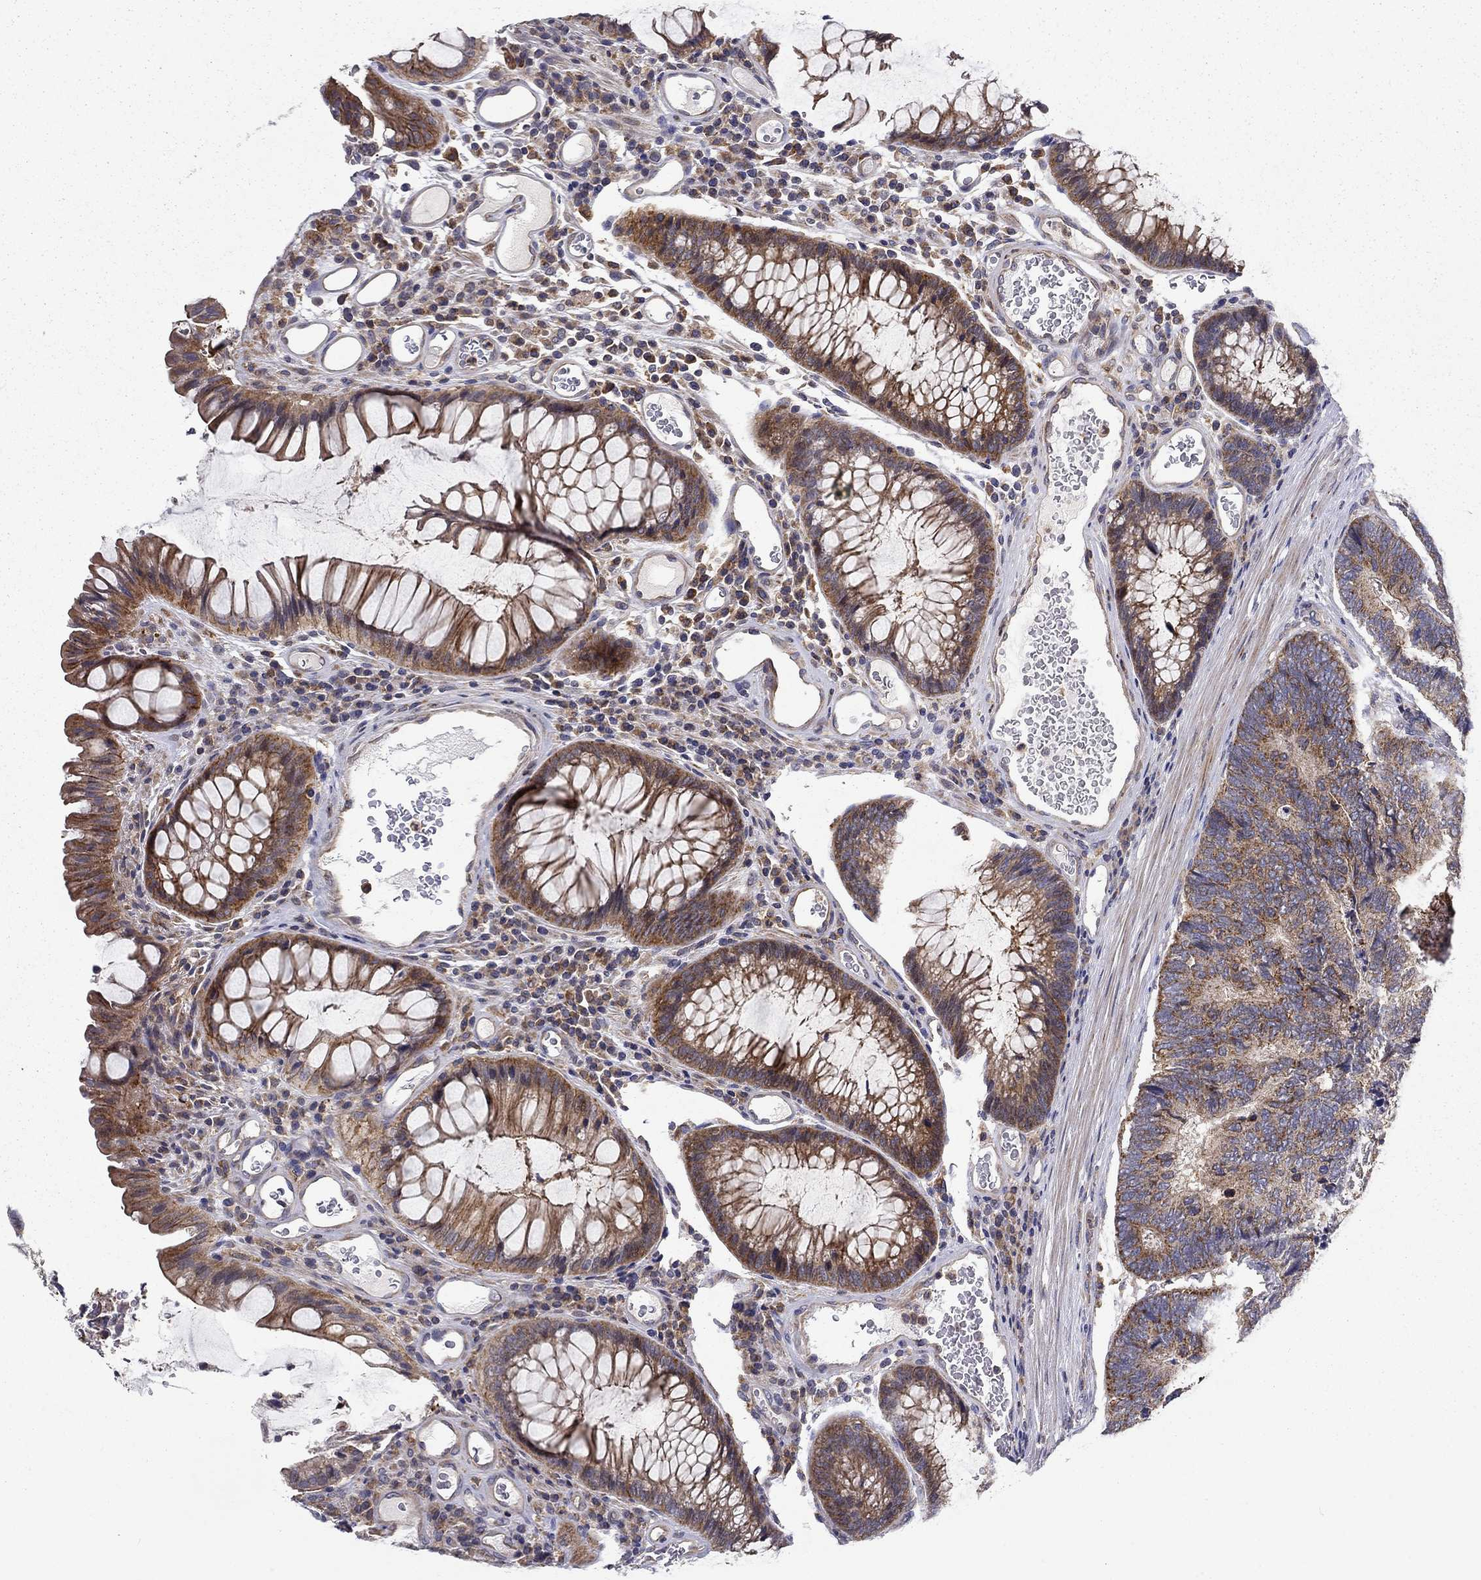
{"staining": {"intensity": "moderate", "quantity": "<25%", "location": "cytoplasmic/membranous"}, "tissue": "colorectal cancer", "cell_type": "Tumor cells", "image_type": "cancer", "snomed": [{"axis": "morphology", "description": "Adenocarcinoma, NOS"}, {"axis": "topography", "description": "Colon"}], "caption": "Immunohistochemistry micrograph of neoplastic tissue: colorectal cancer (adenocarcinoma) stained using IHC demonstrates low levels of moderate protein expression localized specifically in the cytoplasmic/membranous of tumor cells, appearing as a cytoplasmic/membranous brown color.", "gene": "ALDH4A1", "patient": {"sex": "female", "age": 67}}